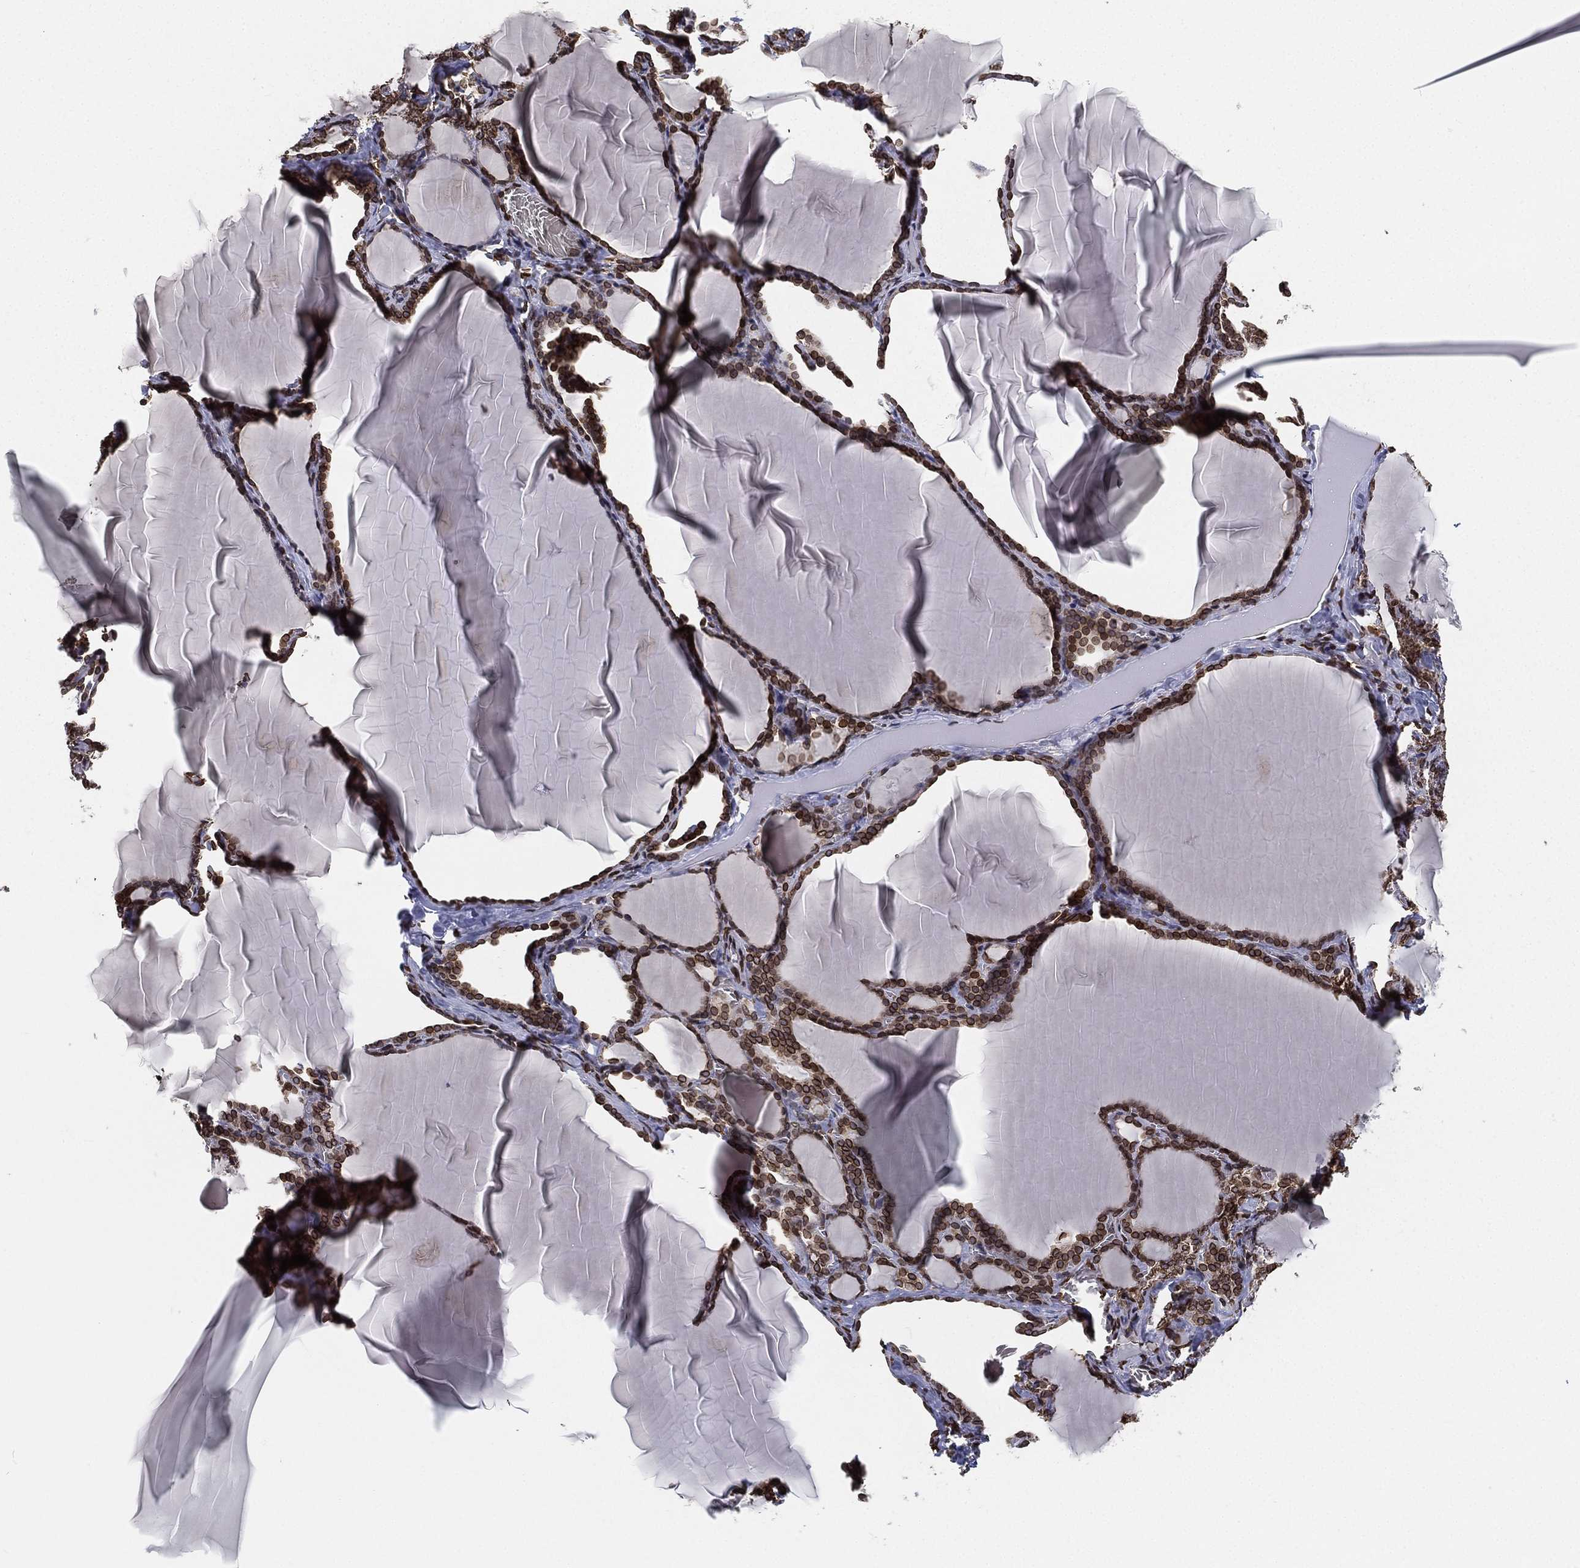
{"staining": {"intensity": "strong", "quantity": ">75%", "location": "cytoplasmic/membranous,nuclear"}, "tissue": "thyroid gland", "cell_type": "Glandular cells", "image_type": "normal", "snomed": [{"axis": "morphology", "description": "Normal tissue, NOS"}, {"axis": "morphology", "description": "Hyperplasia, NOS"}, {"axis": "topography", "description": "Thyroid gland"}], "caption": "Protein staining of normal thyroid gland displays strong cytoplasmic/membranous,nuclear staining in approximately >75% of glandular cells.", "gene": "PALB2", "patient": {"sex": "female", "age": 27}}